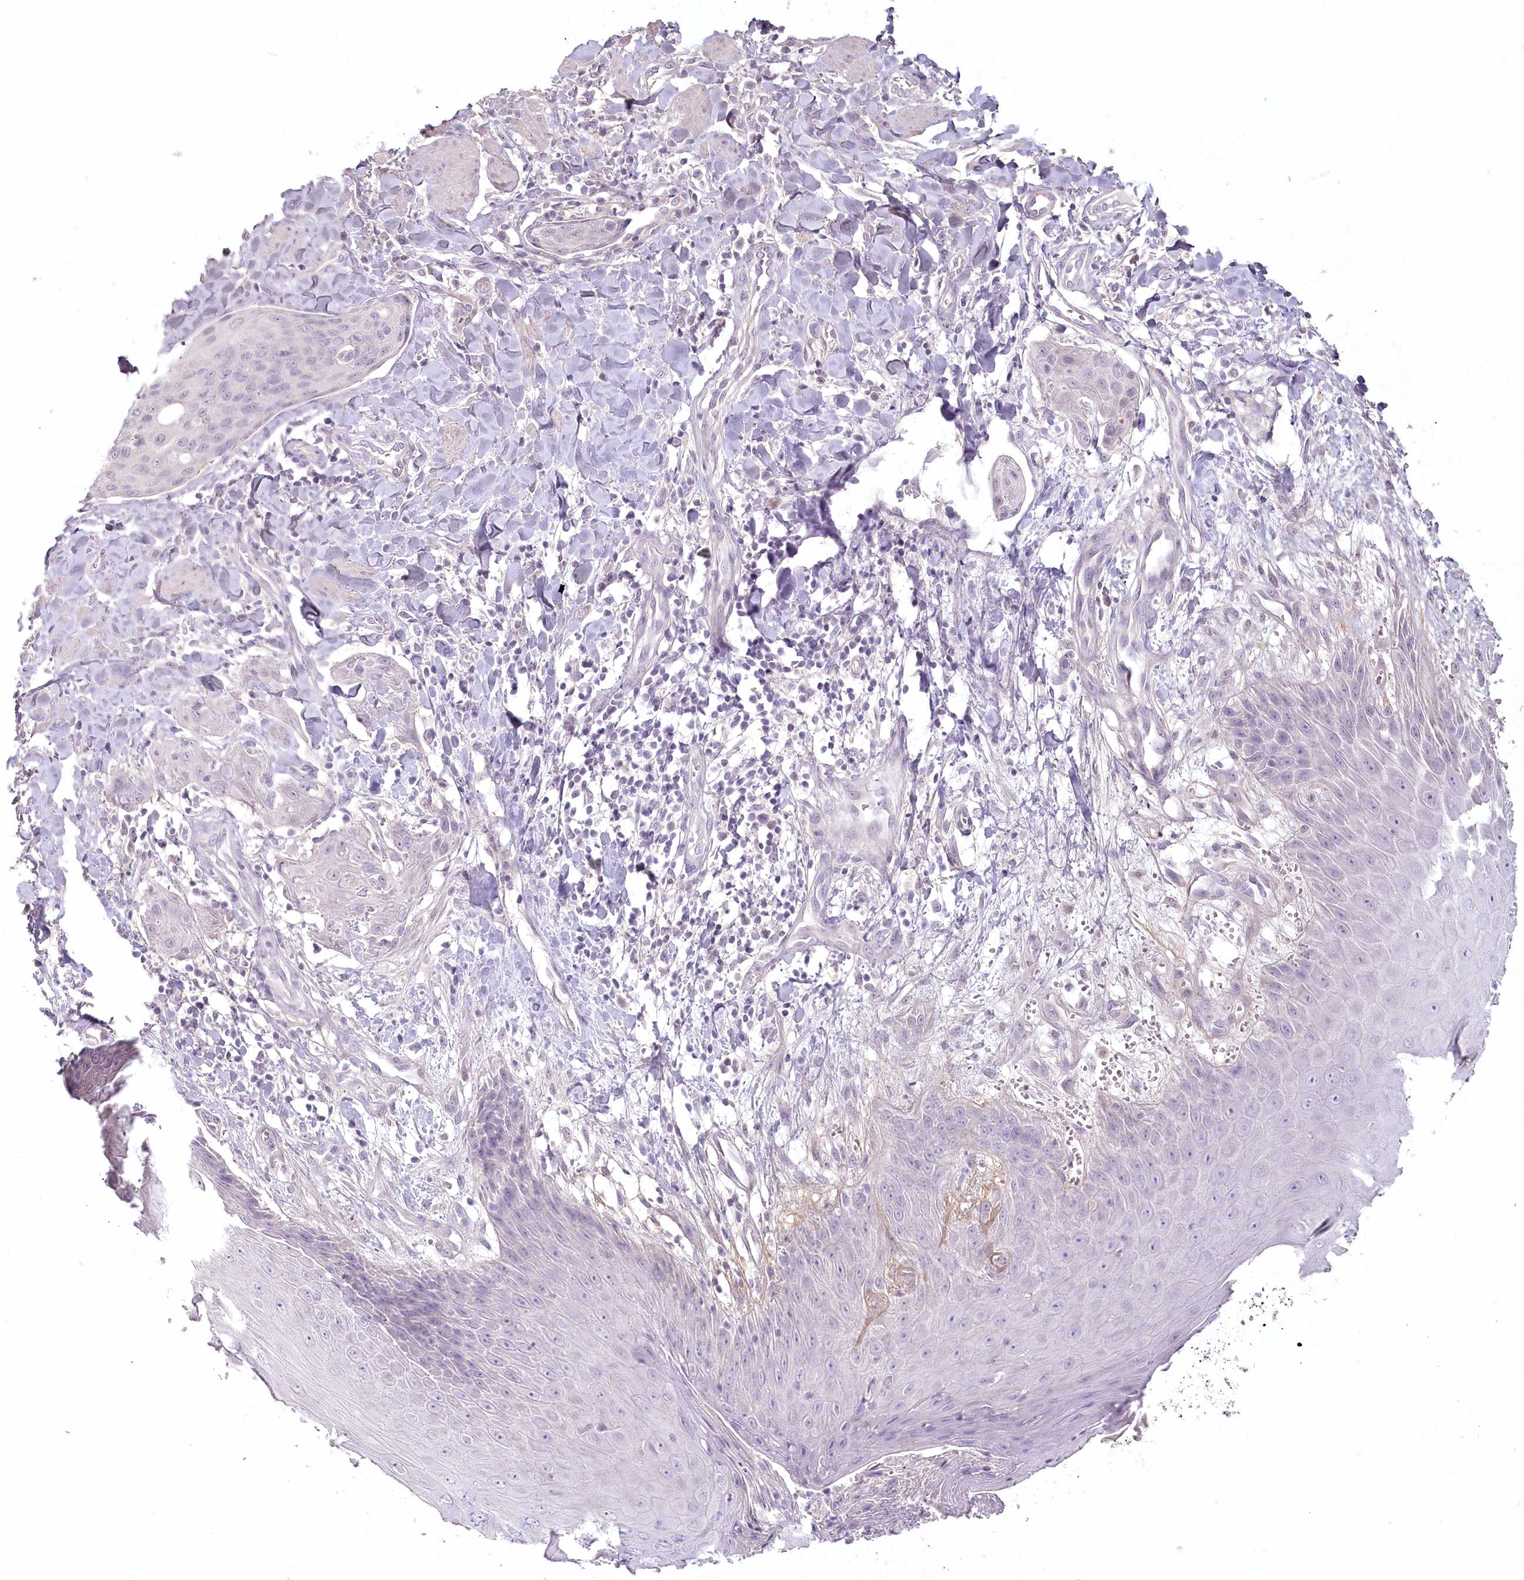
{"staining": {"intensity": "negative", "quantity": "none", "location": "none"}, "tissue": "skin cancer", "cell_type": "Tumor cells", "image_type": "cancer", "snomed": [{"axis": "morphology", "description": "Squamous cell carcinoma, NOS"}, {"axis": "topography", "description": "Skin"}, {"axis": "topography", "description": "Vulva"}], "caption": "This is a histopathology image of immunohistochemistry staining of skin squamous cell carcinoma, which shows no positivity in tumor cells.", "gene": "USP11", "patient": {"sex": "female", "age": 85}}